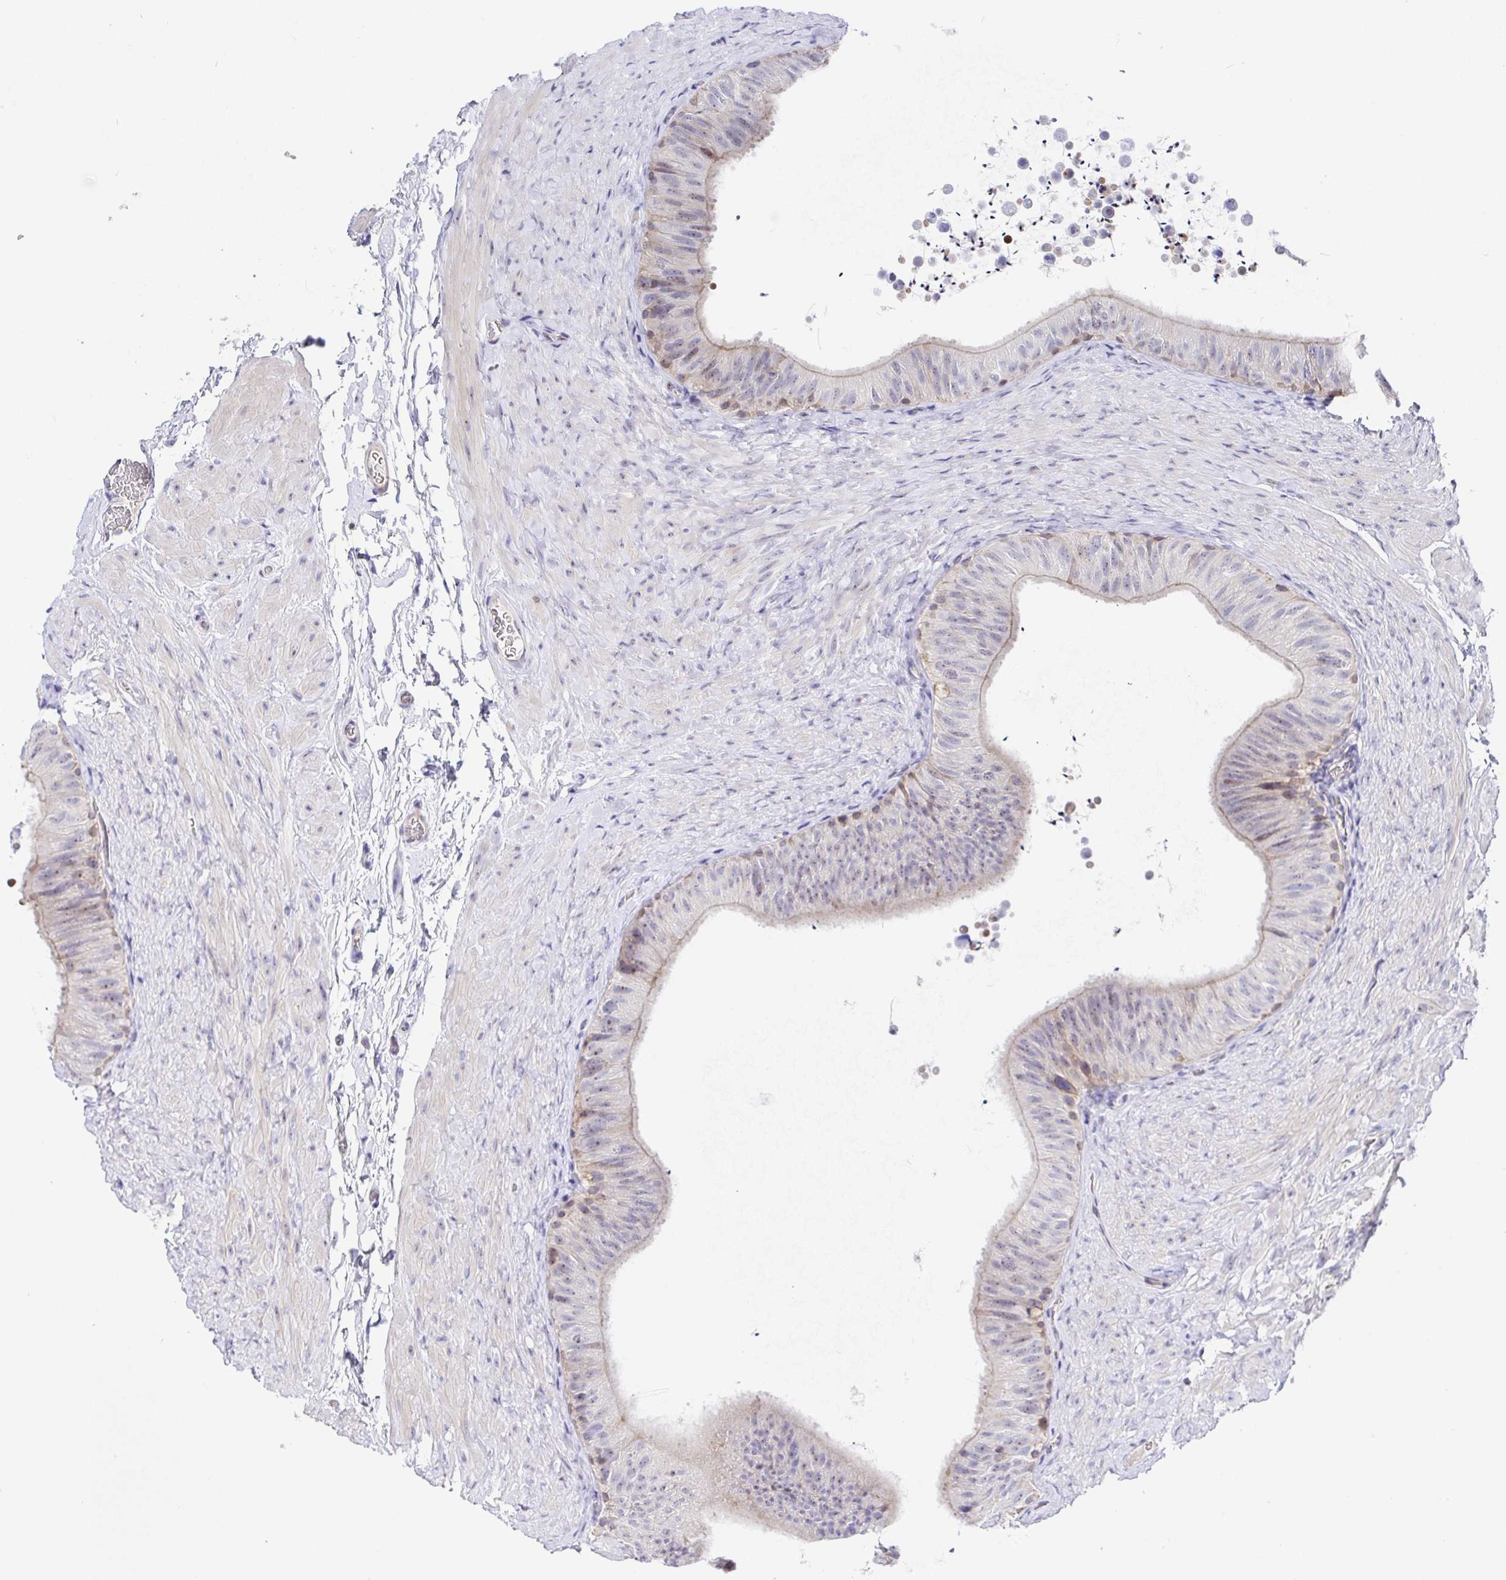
{"staining": {"intensity": "weak", "quantity": "<25%", "location": "cytoplasmic/membranous"}, "tissue": "epididymis", "cell_type": "Glandular cells", "image_type": "normal", "snomed": [{"axis": "morphology", "description": "Normal tissue, NOS"}, {"axis": "topography", "description": "Epididymis, spermatic cord, NOS"}, {"axis": "topography", "description": "Epididymis"}], "caption": "The photomicrograph displays no significant positivity in glandular cells of epididymis.", "gene": "TIMELESS", "patient": {"sex": "male", "age": 31}}